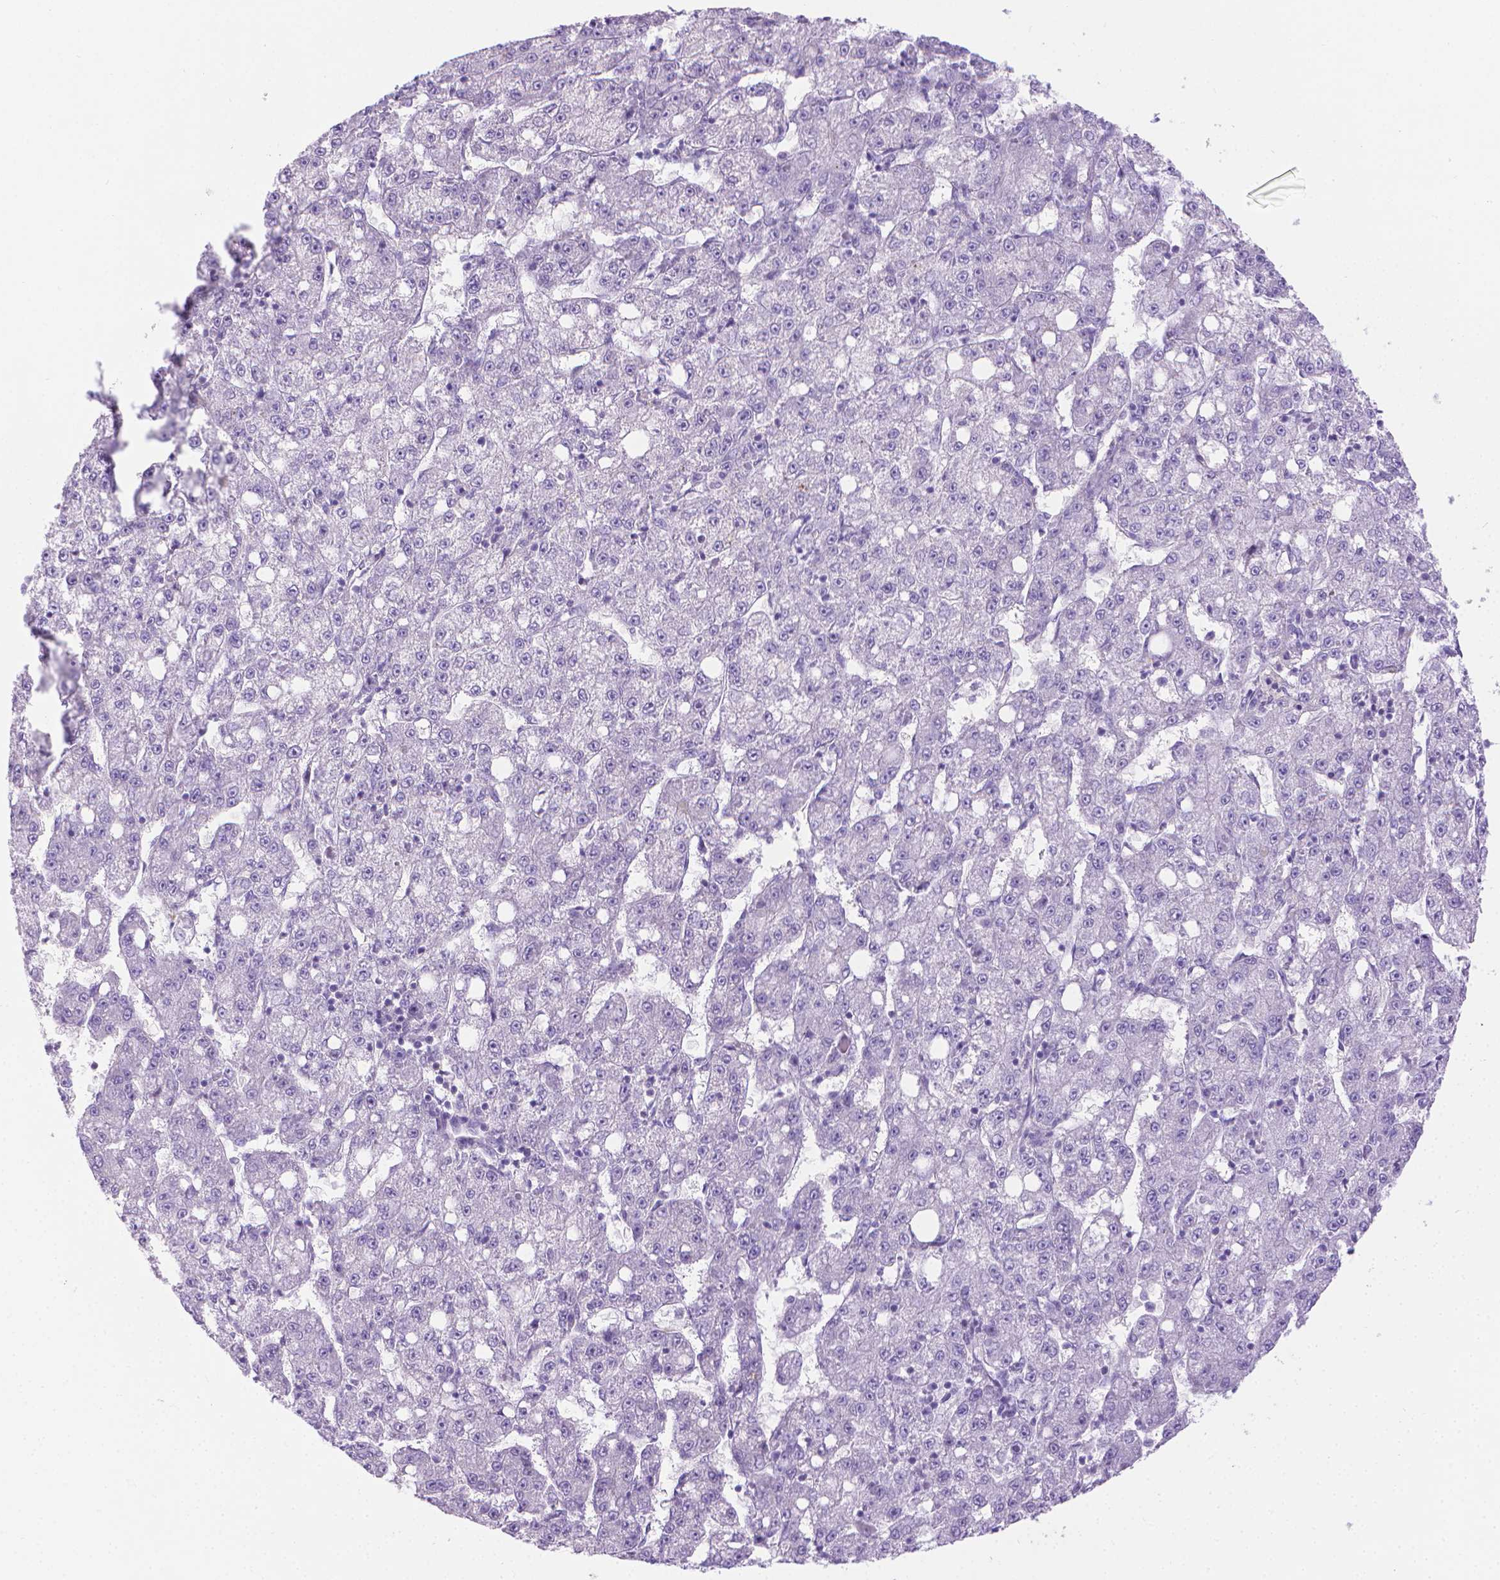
{"staining": {"intensity": "negative", "quantity": "none", "location": "none"}, "tissue": "liver cancer", "cell_type": "Tumor cells", "image_type": "cancer", "snomed": [{"axis": "morphology", "description": "Carcinoma, Hepatocellular, NOS"}, {"axis": "topography", "description": "Liver"}], "caption": "Liver cancer (hepatocellular carcinoma) was stained to show a protein in brown. There is no significant staining in tumor cells.", "gene": "SPAG6", "patient": {"sex": "female", "age": 65}}